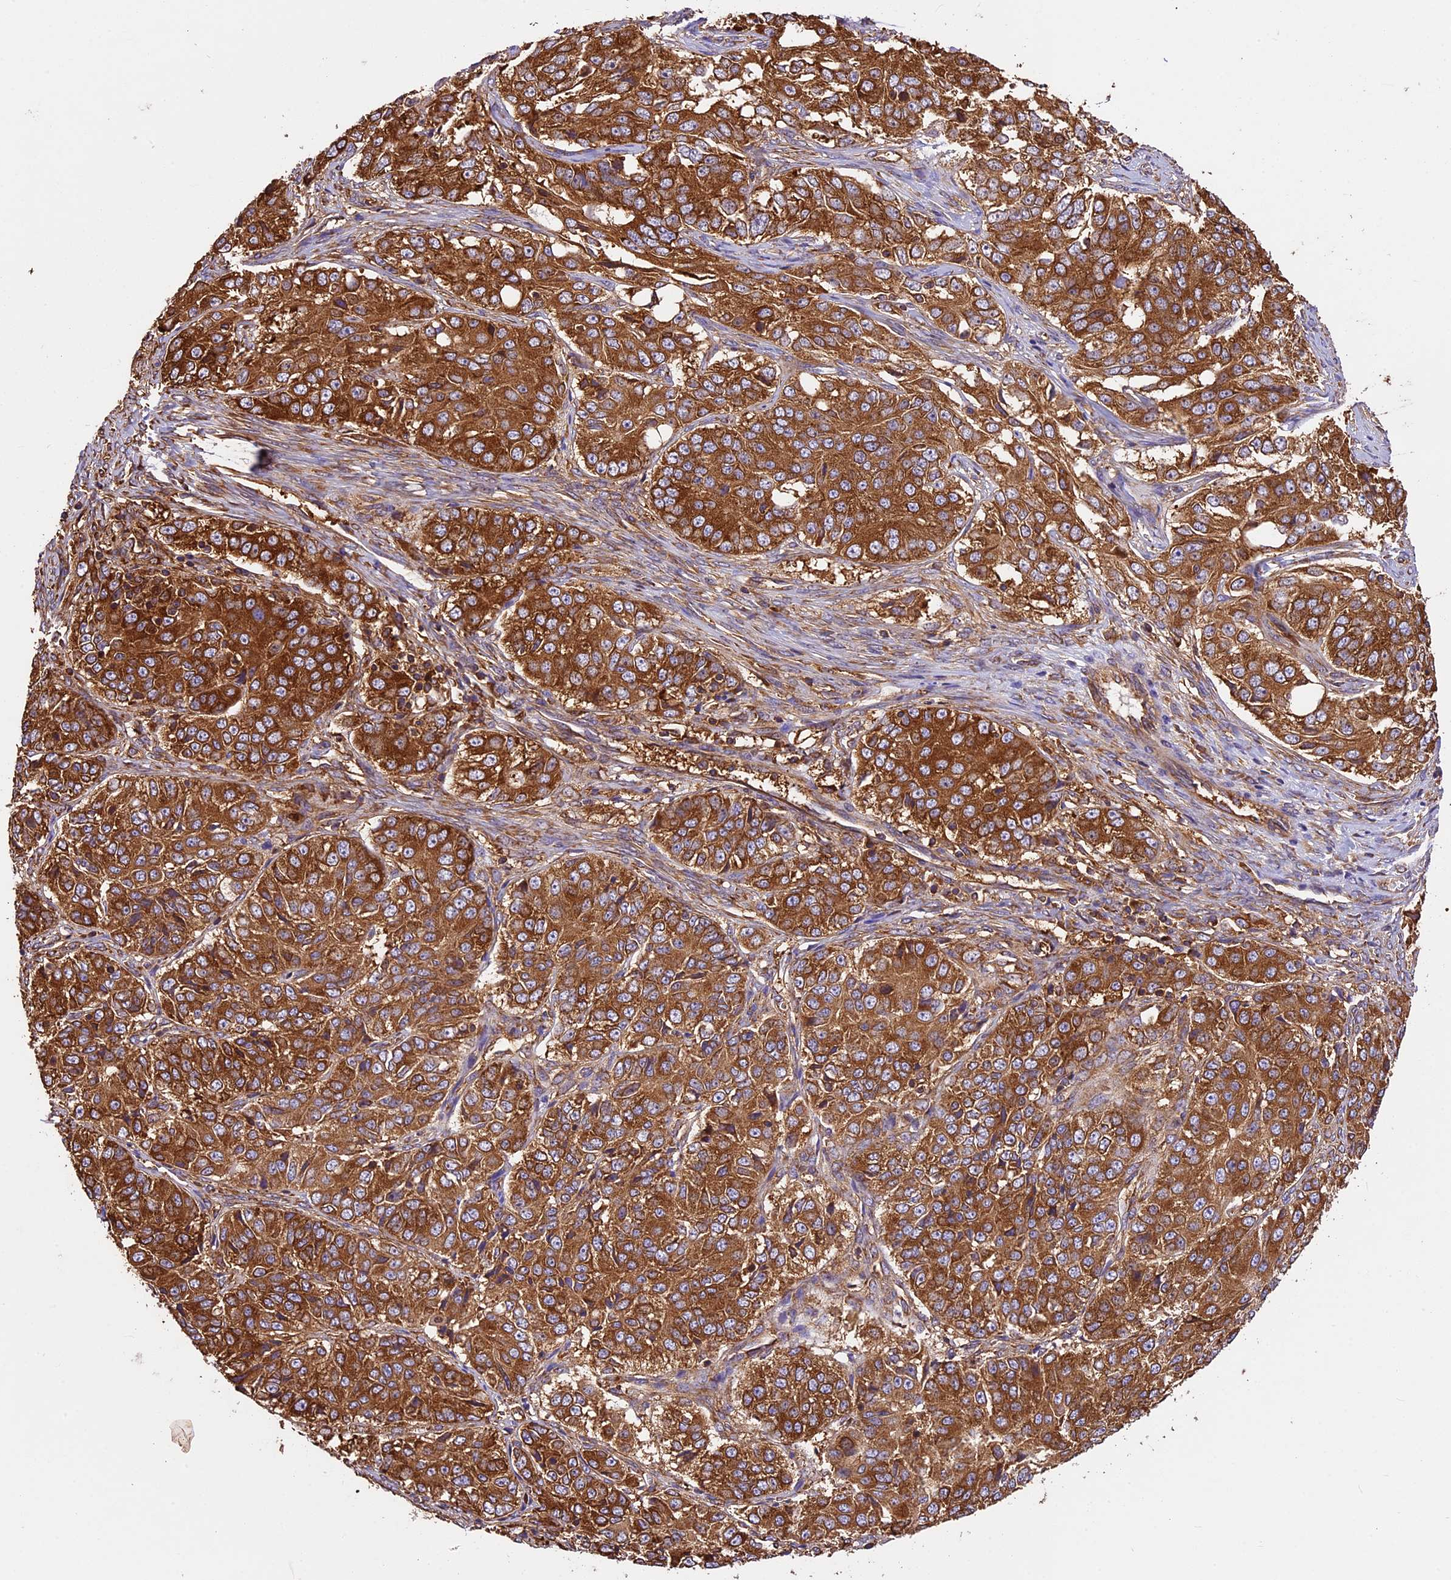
{"staining": {"intensity": "strong", "quantity": ">75%", "location": "cytoplasmic/membranous"}, "tissue": "ovarian cancer", "cell_type": "Tumor cells", "image_type": "cancer", "snomed": [{"axis": "morphology", "description": "Carcinoma, endometroid"}, {"axis": "topography", "description": "Ovary"}], "caption": "Ovarian endometroid carcinoma was stained to show a protein in brown. There is high levels of strong cytoplasmic/membranous positivity in approximately >75% of tumor cells.", "gene": "KARS1", "patient": {"sex": "female", "age": 51}}